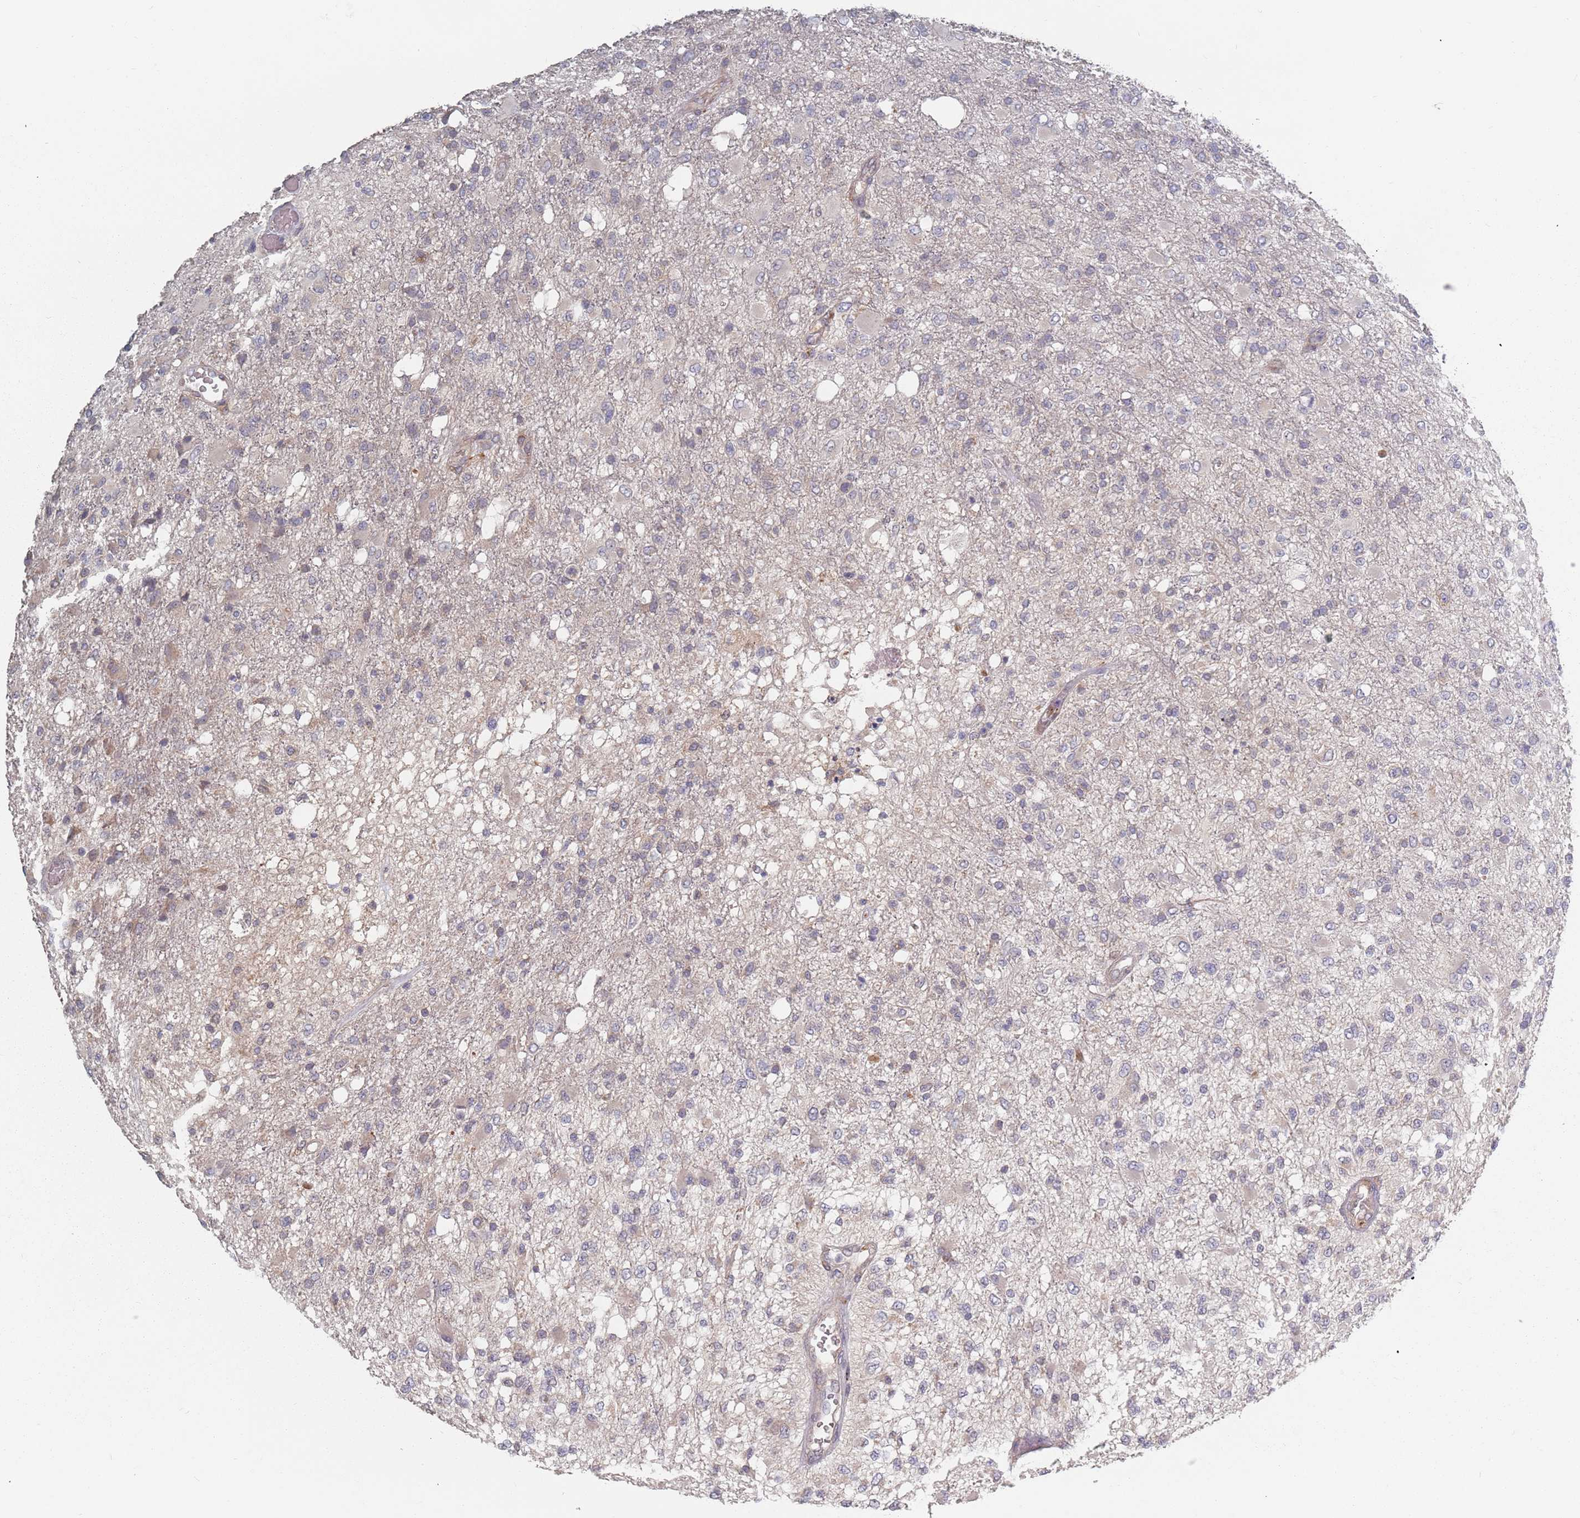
{"staining": {"intensity": "weak", "quantity": "<25%", "location": "cytoplasmic/membranous"}, "tissue": "glioma", "cell_type": "Tumor cells", "image_type": "cancer", "snomed": [{"axis": "morphology", "description": "Glioma, malignant, High grade"}, {"axis": "topography", "description": "Brain"}], "caption": "Histopathology image shows no significant protein staining in tumor cells of malignant glioma (high-grade). The staining is performed using DAB (3,3'-diaminobenzidine) brown chromogen with nuclei counter-stained in using hematoxylin.", "gene": "ADAL", "patient": {"sex": "female", "age": 74}}